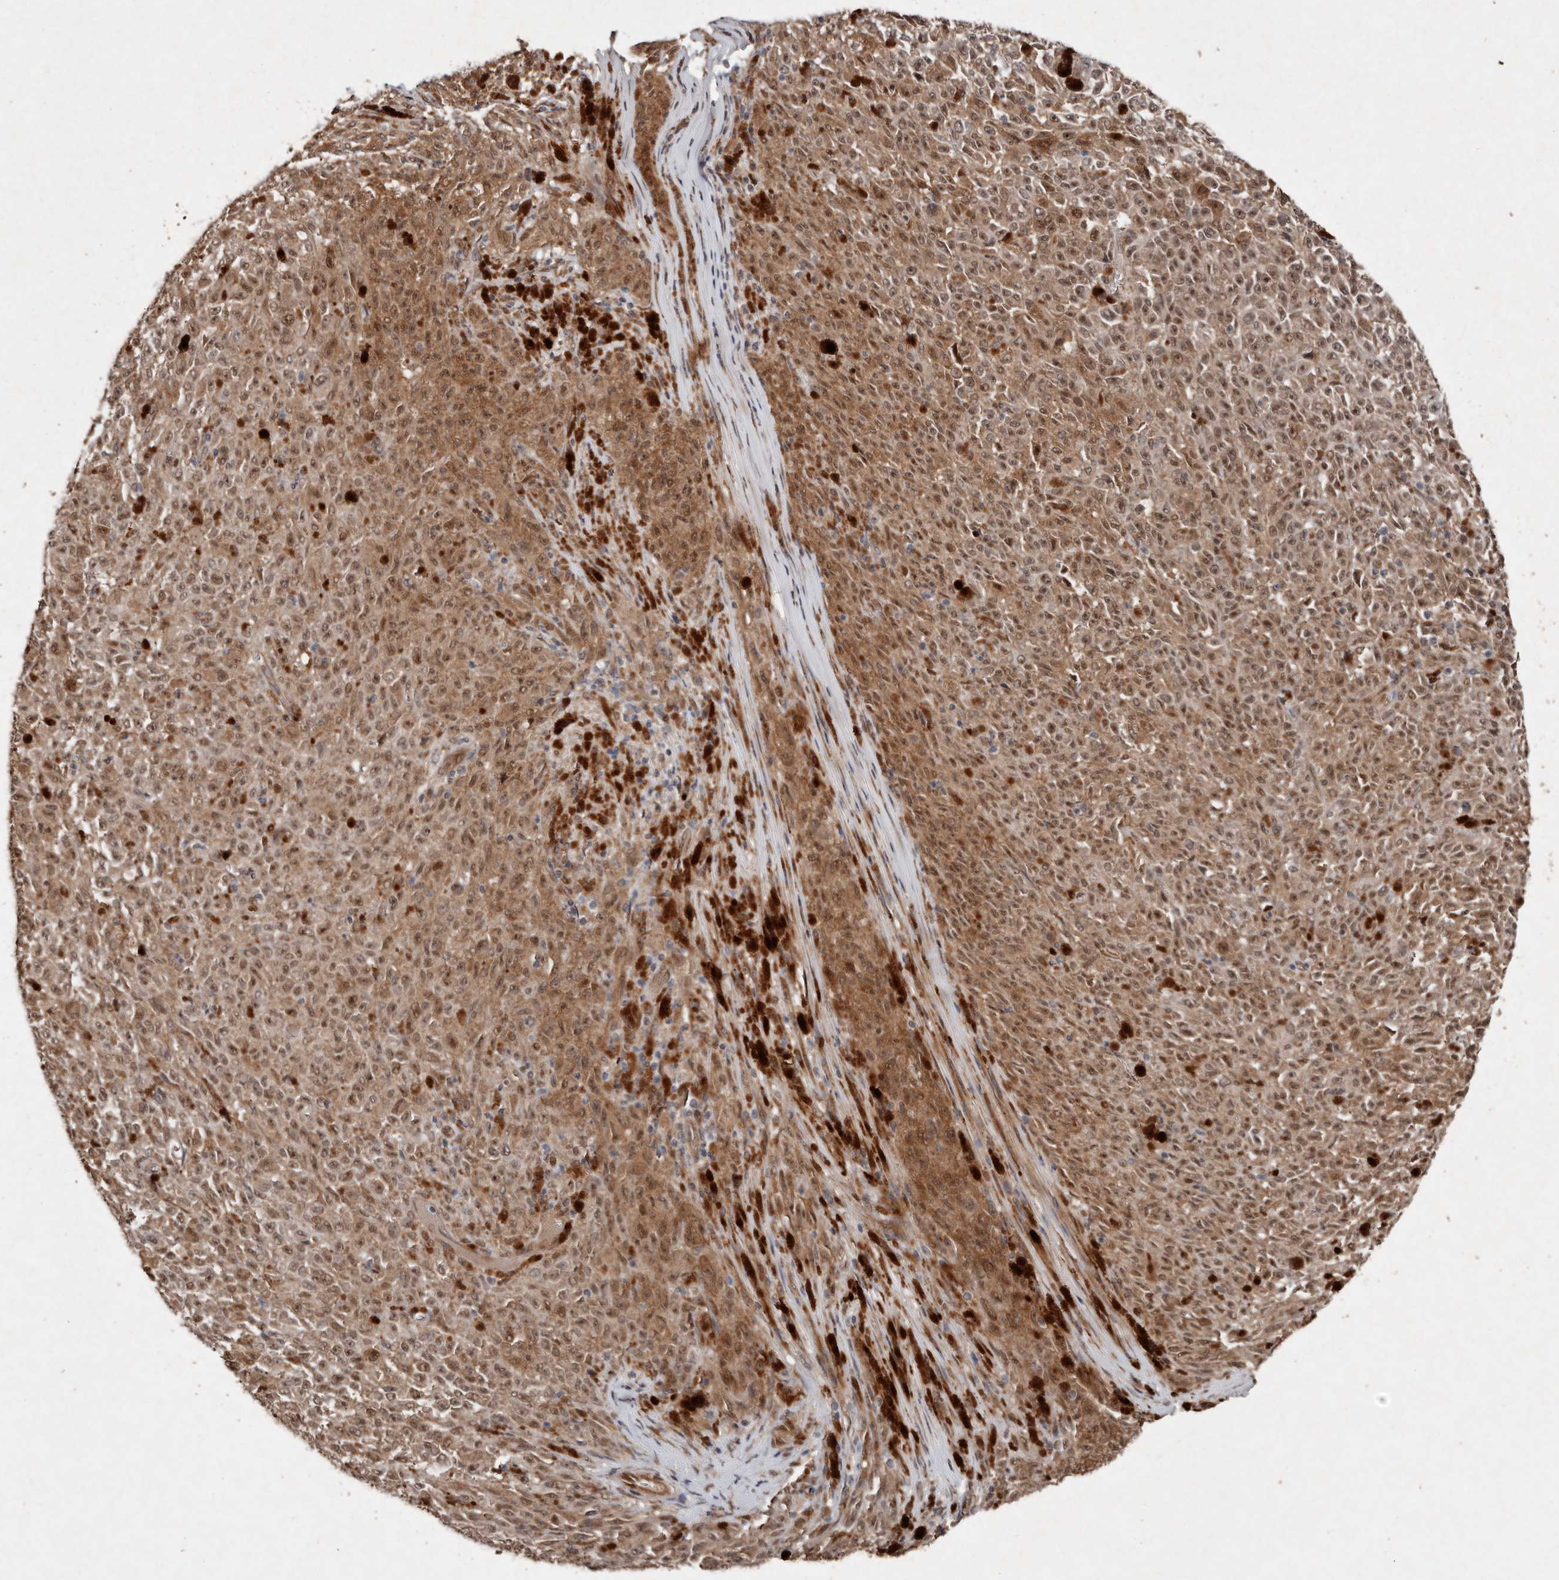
{"staining": {"intensity": "moderate", "quantity": ">75%", "location": "cytoplasmic/membranous,nuclear"}, "tissue": "melanoma", "cell_type": "Tumor cells", "image_type": "cancer", "snomed": [{"axis": "morphology", "description": "Malignant melanoma, NOS"}, {"axis": "topography", "description": "Skin"}], "caption": "A histopathology image of human melanoma stained for a protein exhibits moderate cytoplasmic/membranous and nuclear brown staining in tumor cells. The staining is performed using DAB (3,3'-diaminobenzidine) brown chromogen to label protein expression. The nuclei are counter-stained blue using hematoxylin.", "gene": "DIP2C", "patient": {"sex": "female", "age": 82}}